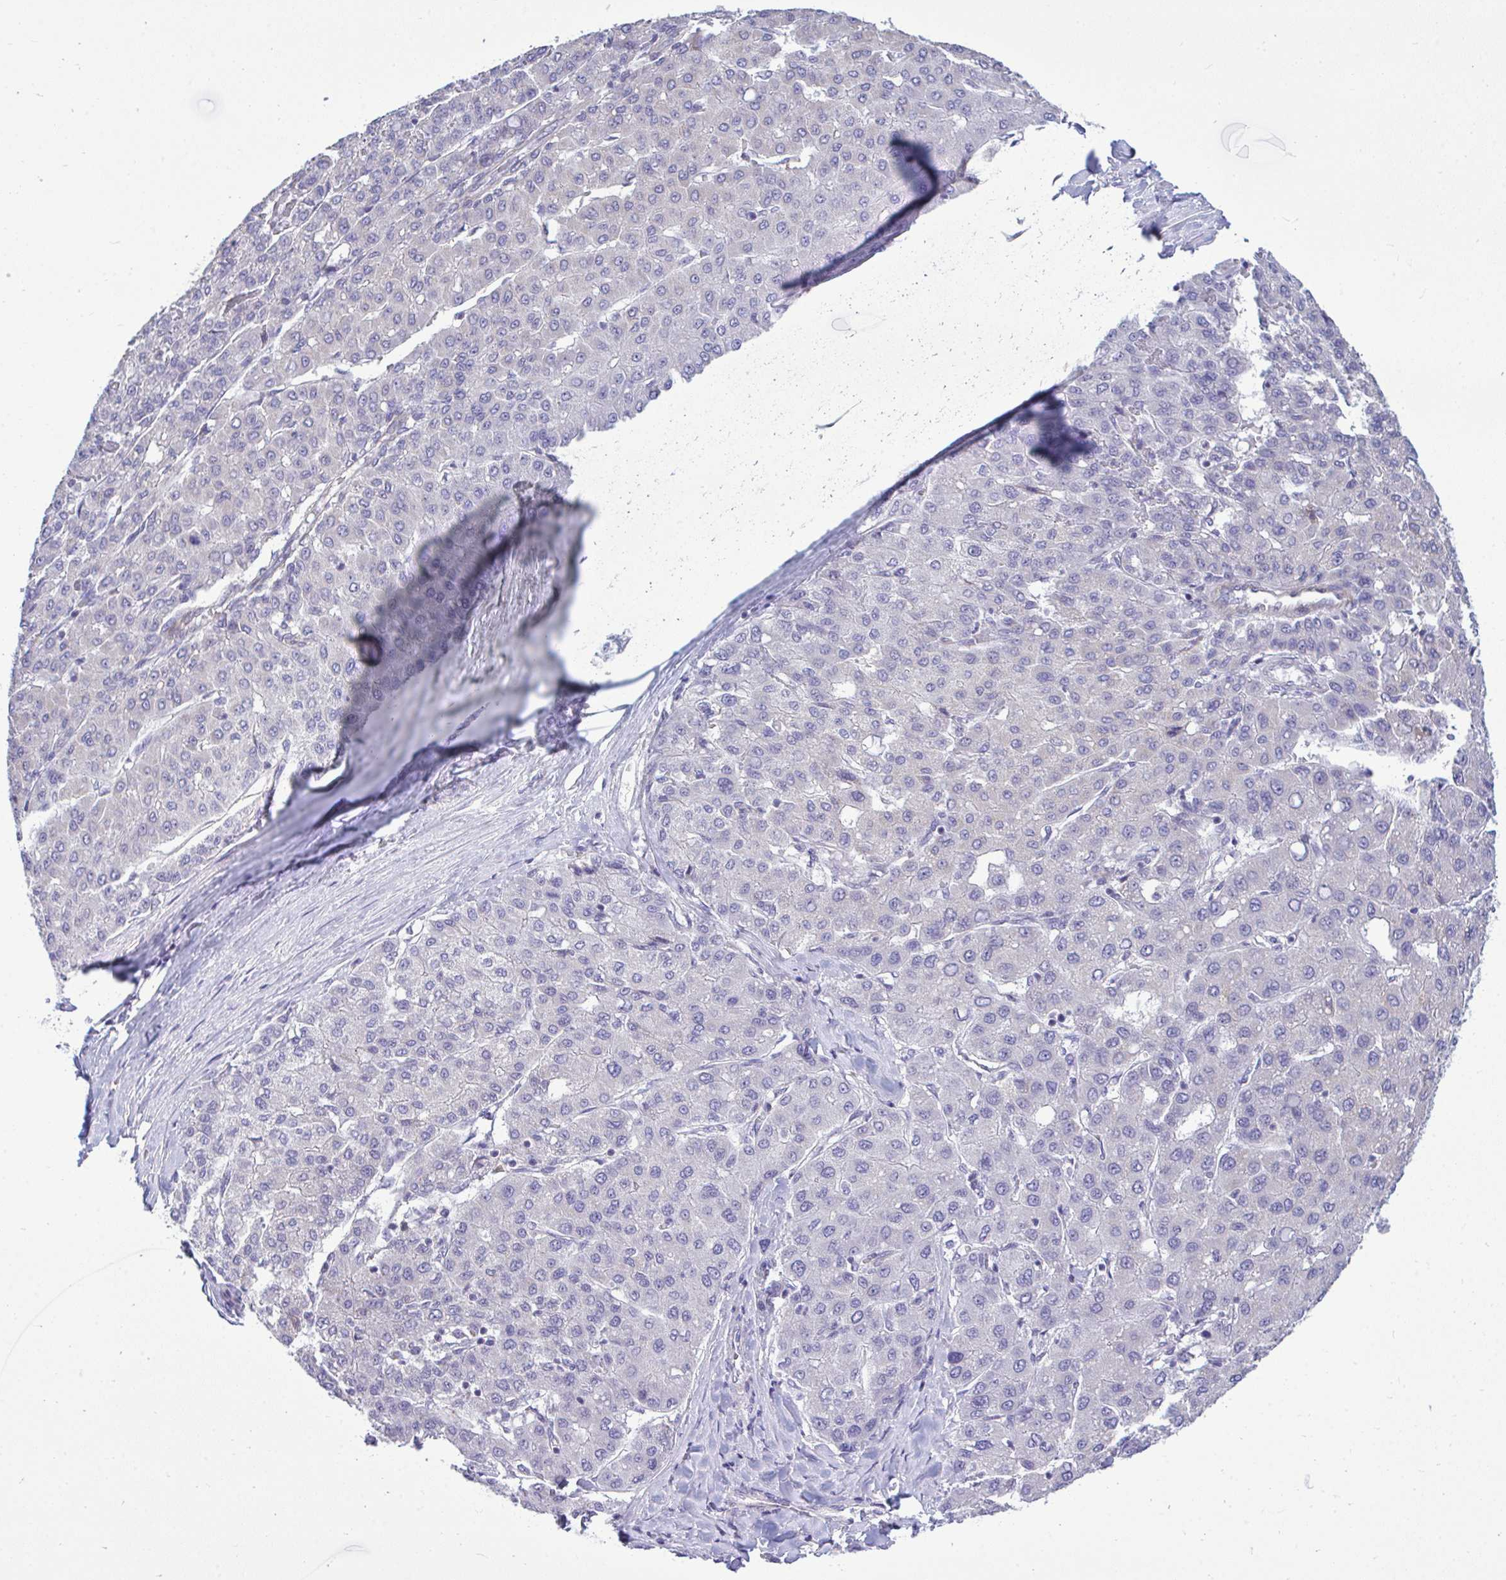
{"staining": {"intensity": "negative", "quantity": "none", "location": "none"}, "tissue": "liver cancer", "cell_type": "Tumor cells", "image_type": "cancer", "snomed": [{"axis": "morphology", "description": "Carcinoma, Hepatocellular, NOS"}, {"axis": "topography", "description": "Liver"}], "caption": "Immunohistochemistry photomicrograph of liver hepatocellular carcinoma stained for a protein (brown), which exhibits no expression in tumor cells. (DAB immunohistochemistry (IHC) visualized using brightfield microscopy, high magnification).", "gene": "PIGK", "patient": {"sex": "male", "age": 65}}